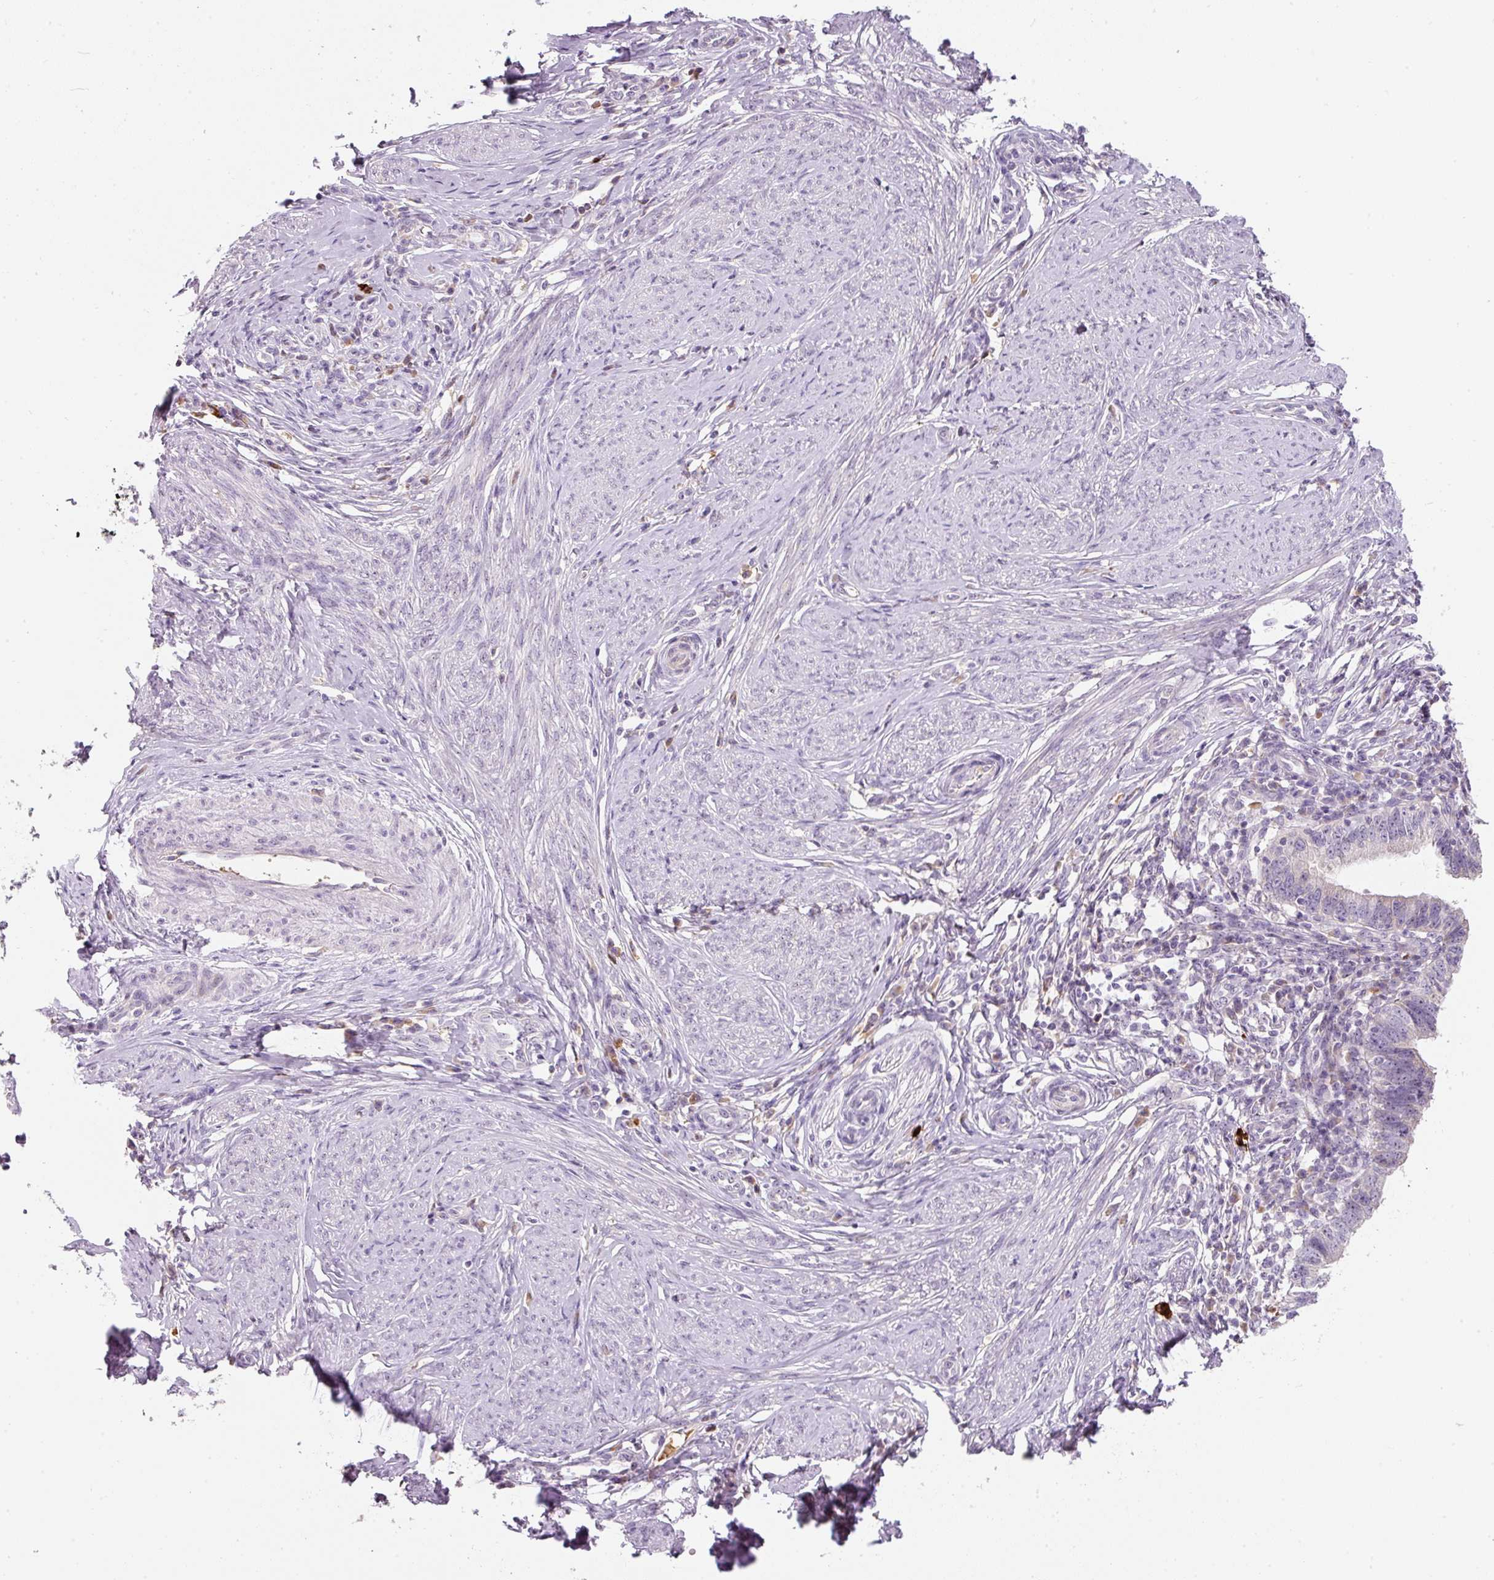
{"staining": {"intensity": "negative", "quantity": "none", "location": "none"}, "tissue": "cervical cancer", "cell_type": "Tumor cells", "image_type": "cancer", "snomed": [{"axis": "morphology", "description": "Adenocarcinoma, NOS"}, {"axis": "topography", "description": "Cervix"}], "caption": "Histopathology image shows no protein positivity in tumor cells of cervical cancer (adenocarcinoma) tissue.", "gene": "TMEM37", "patient": {"sex": "female", "age": 36}}